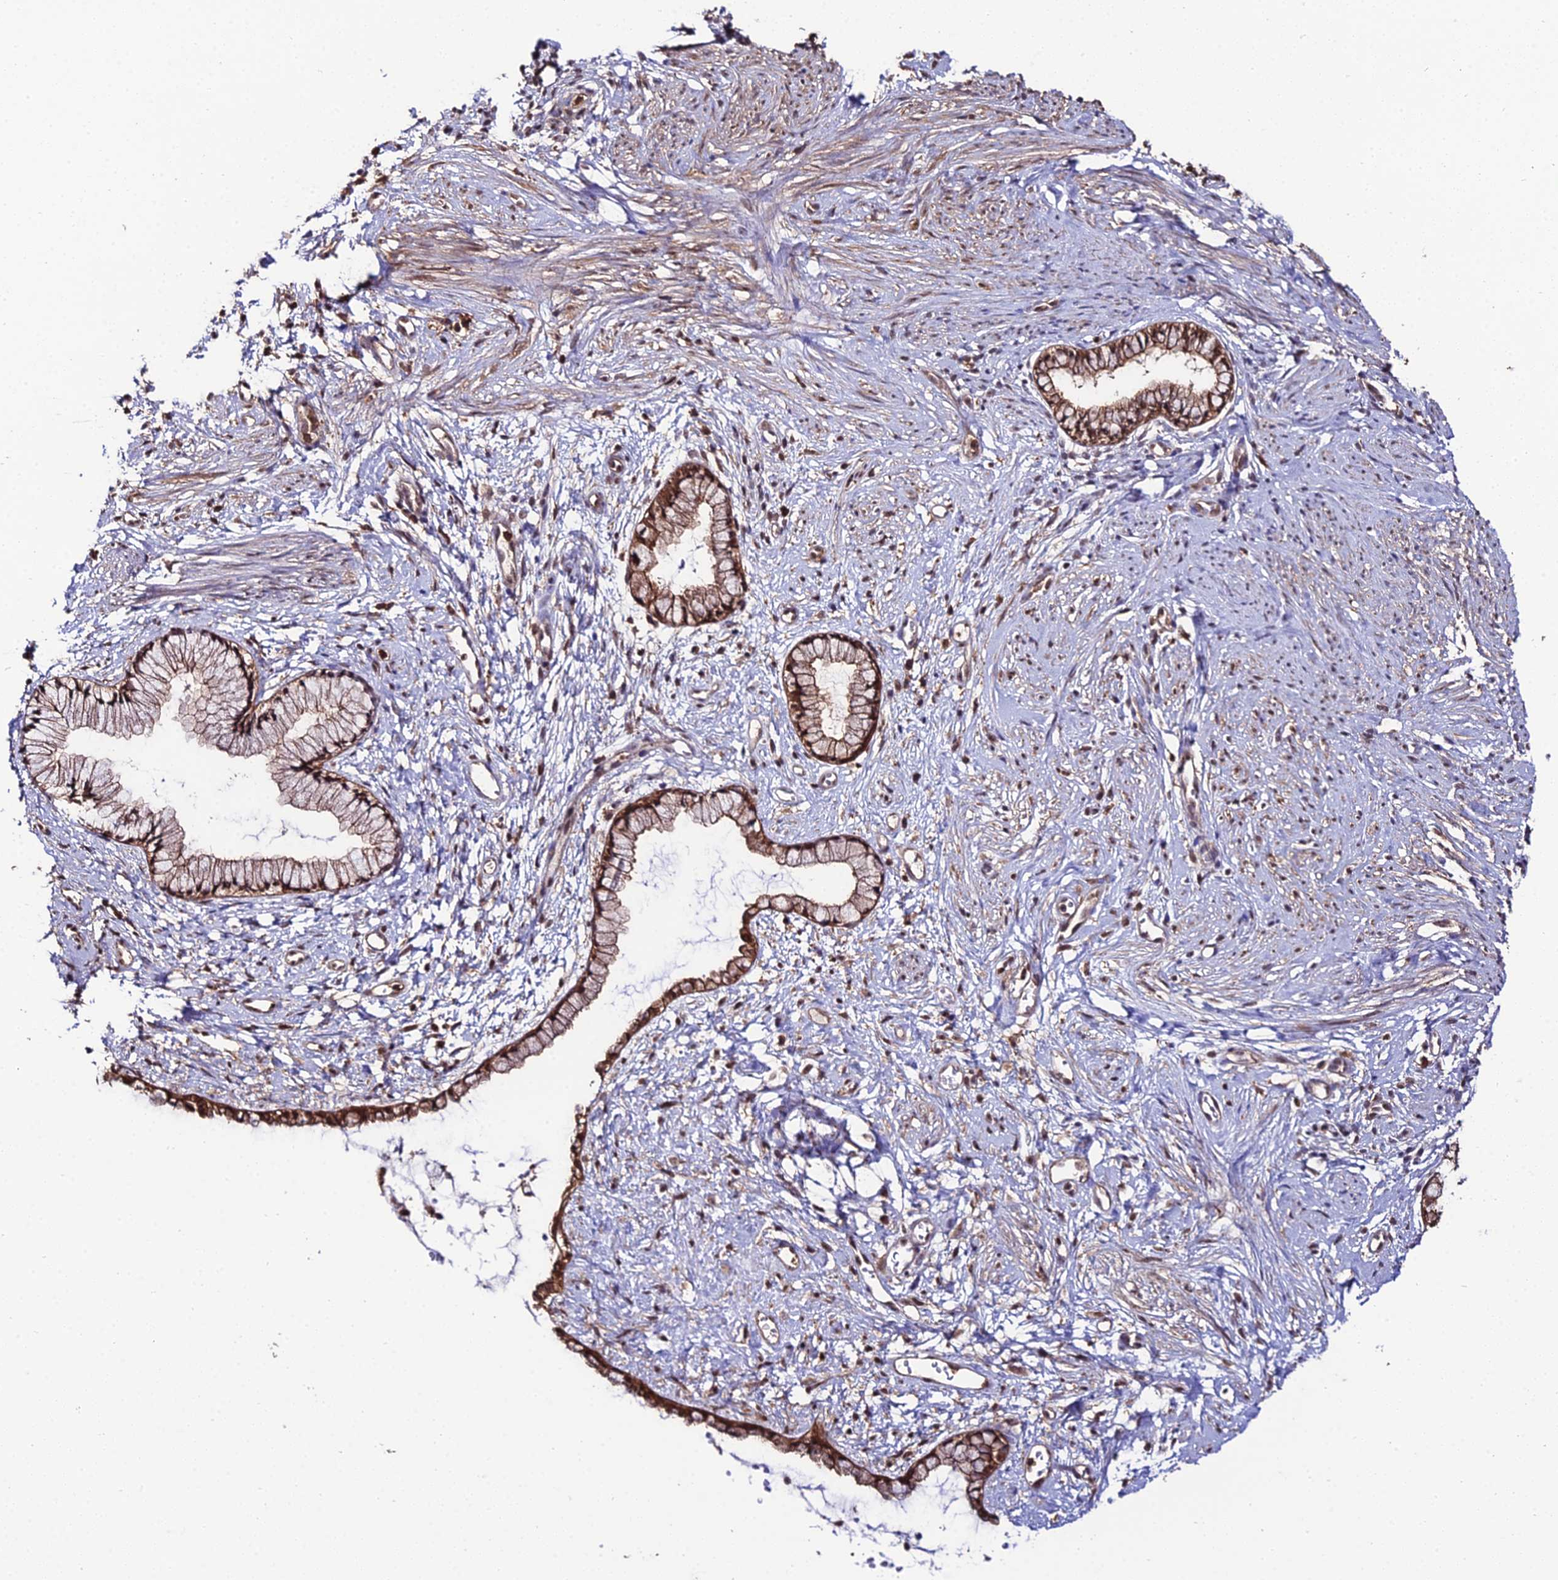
{"staining": {"intensity": "moderate", "quantity": ">75%", "location": "cytoplasmic/membranous,nuclear"}, "tissue": "cervix", "cell_type": "Glandular cells", "image_type": "normal", "snomed": [{"axis": "morphology", "description": "Normal tissue, NOS"}, {"axis": "topography", "description": "Cervix"}], "caption": "Approximately >75% of glandular cells in normal human cervix show moderate cytoplasmic/membranous,nuclear protein staining as visualized by brown immunohistochemical staining.", "gene": "PPP4C", "patient": {"sex": "female", "age": 57}}